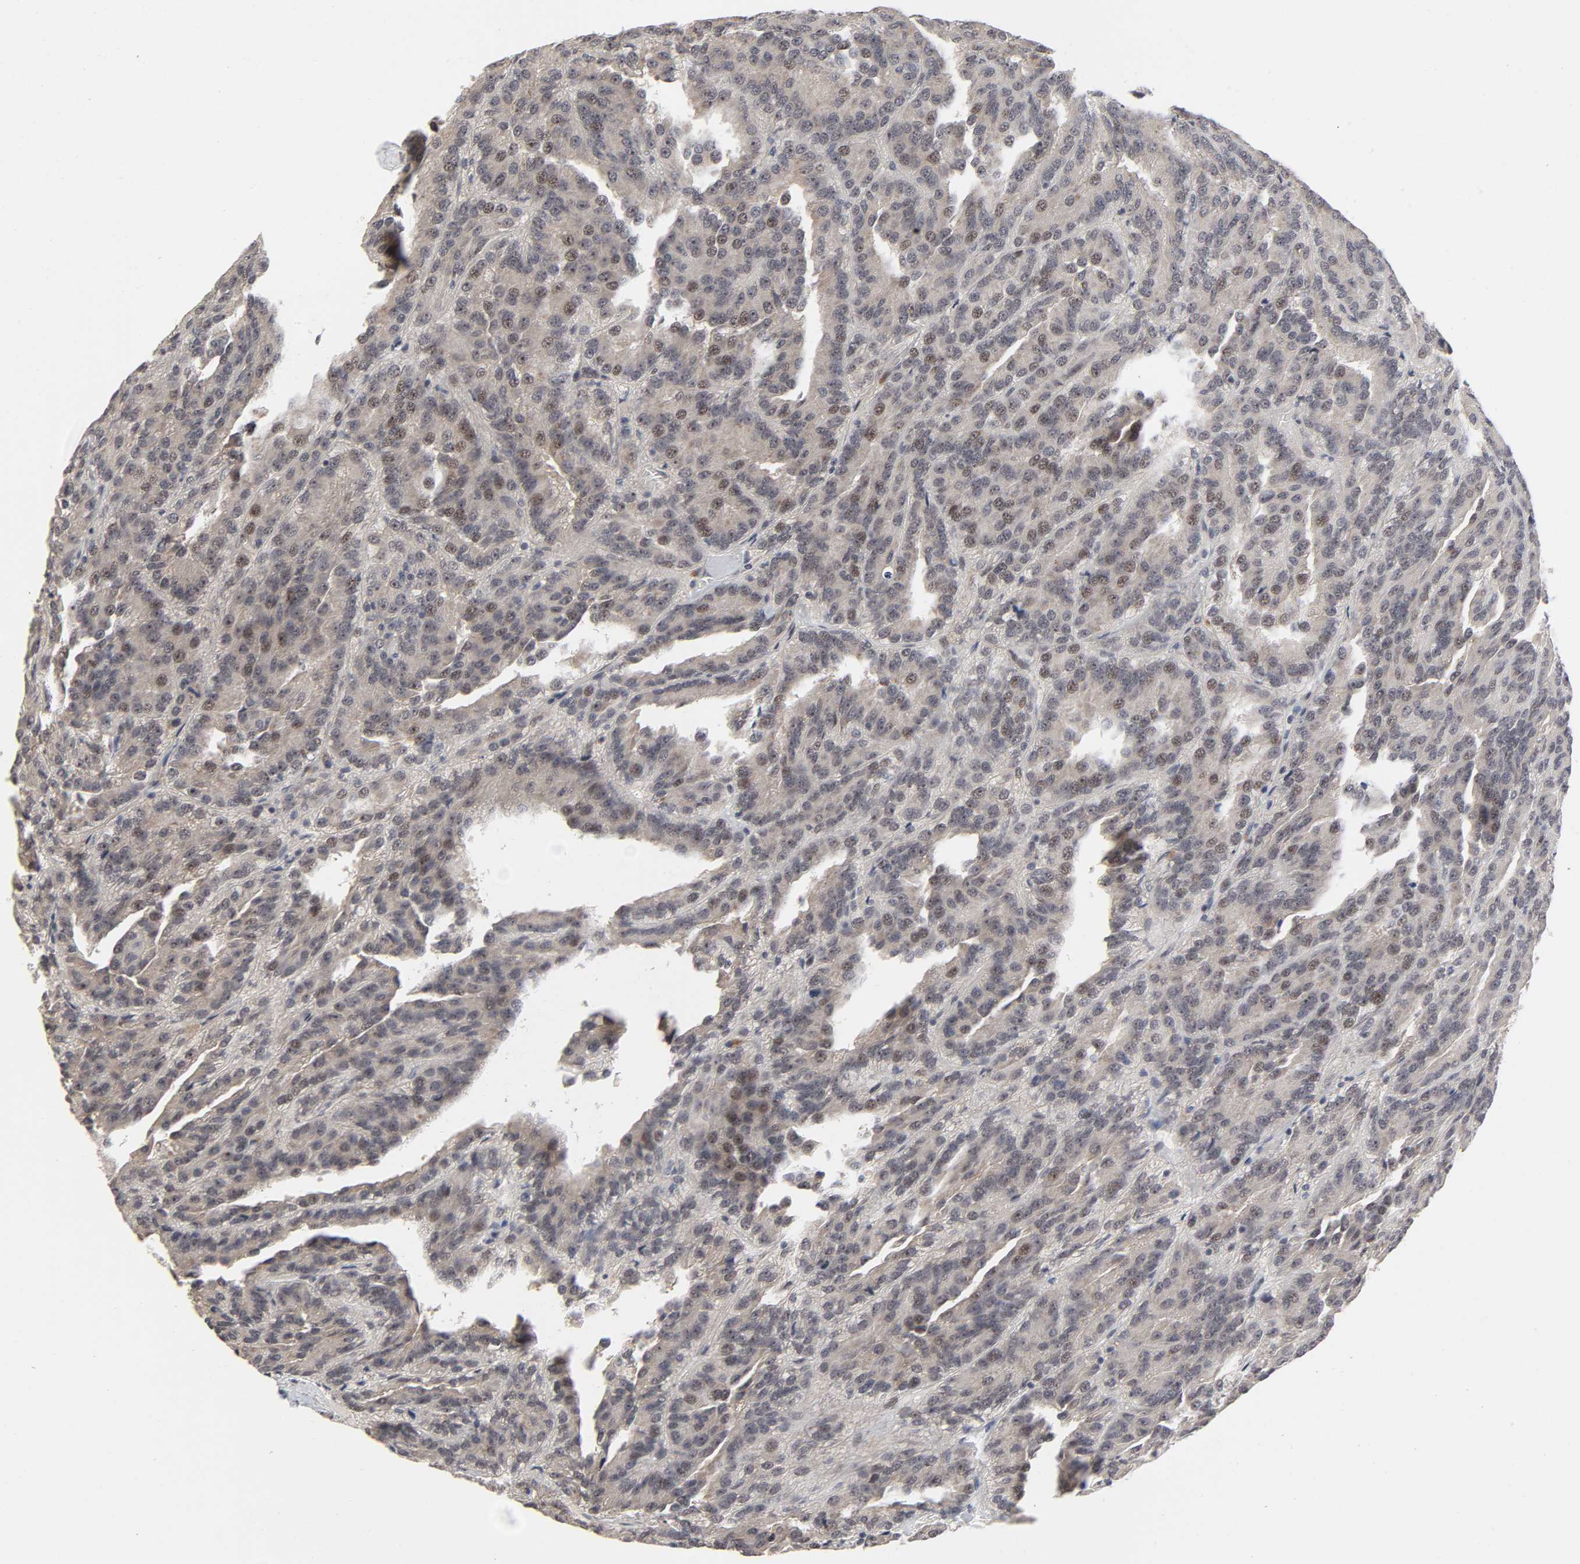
{"staining": {"intensity": "moderate", "quantity": "25%-75%", "location": "nuclear"}, "tissue": "renal cancer", "cell_type": "Tumor cells", "image_type": "cancer", "snomed": [{"axis": "morphology", "description": "Adenocarcinoma, NOS"}, {"axis": "topography", "description": "Kidney"}], "caption": "This is a histology image of IHC staining of adenocarcinoma (renal), which shows moderate positivity in the nuclear of tumor cells.", "gene": "ZKSCAN8", "patient": {"sex": "male", "age": 46}}